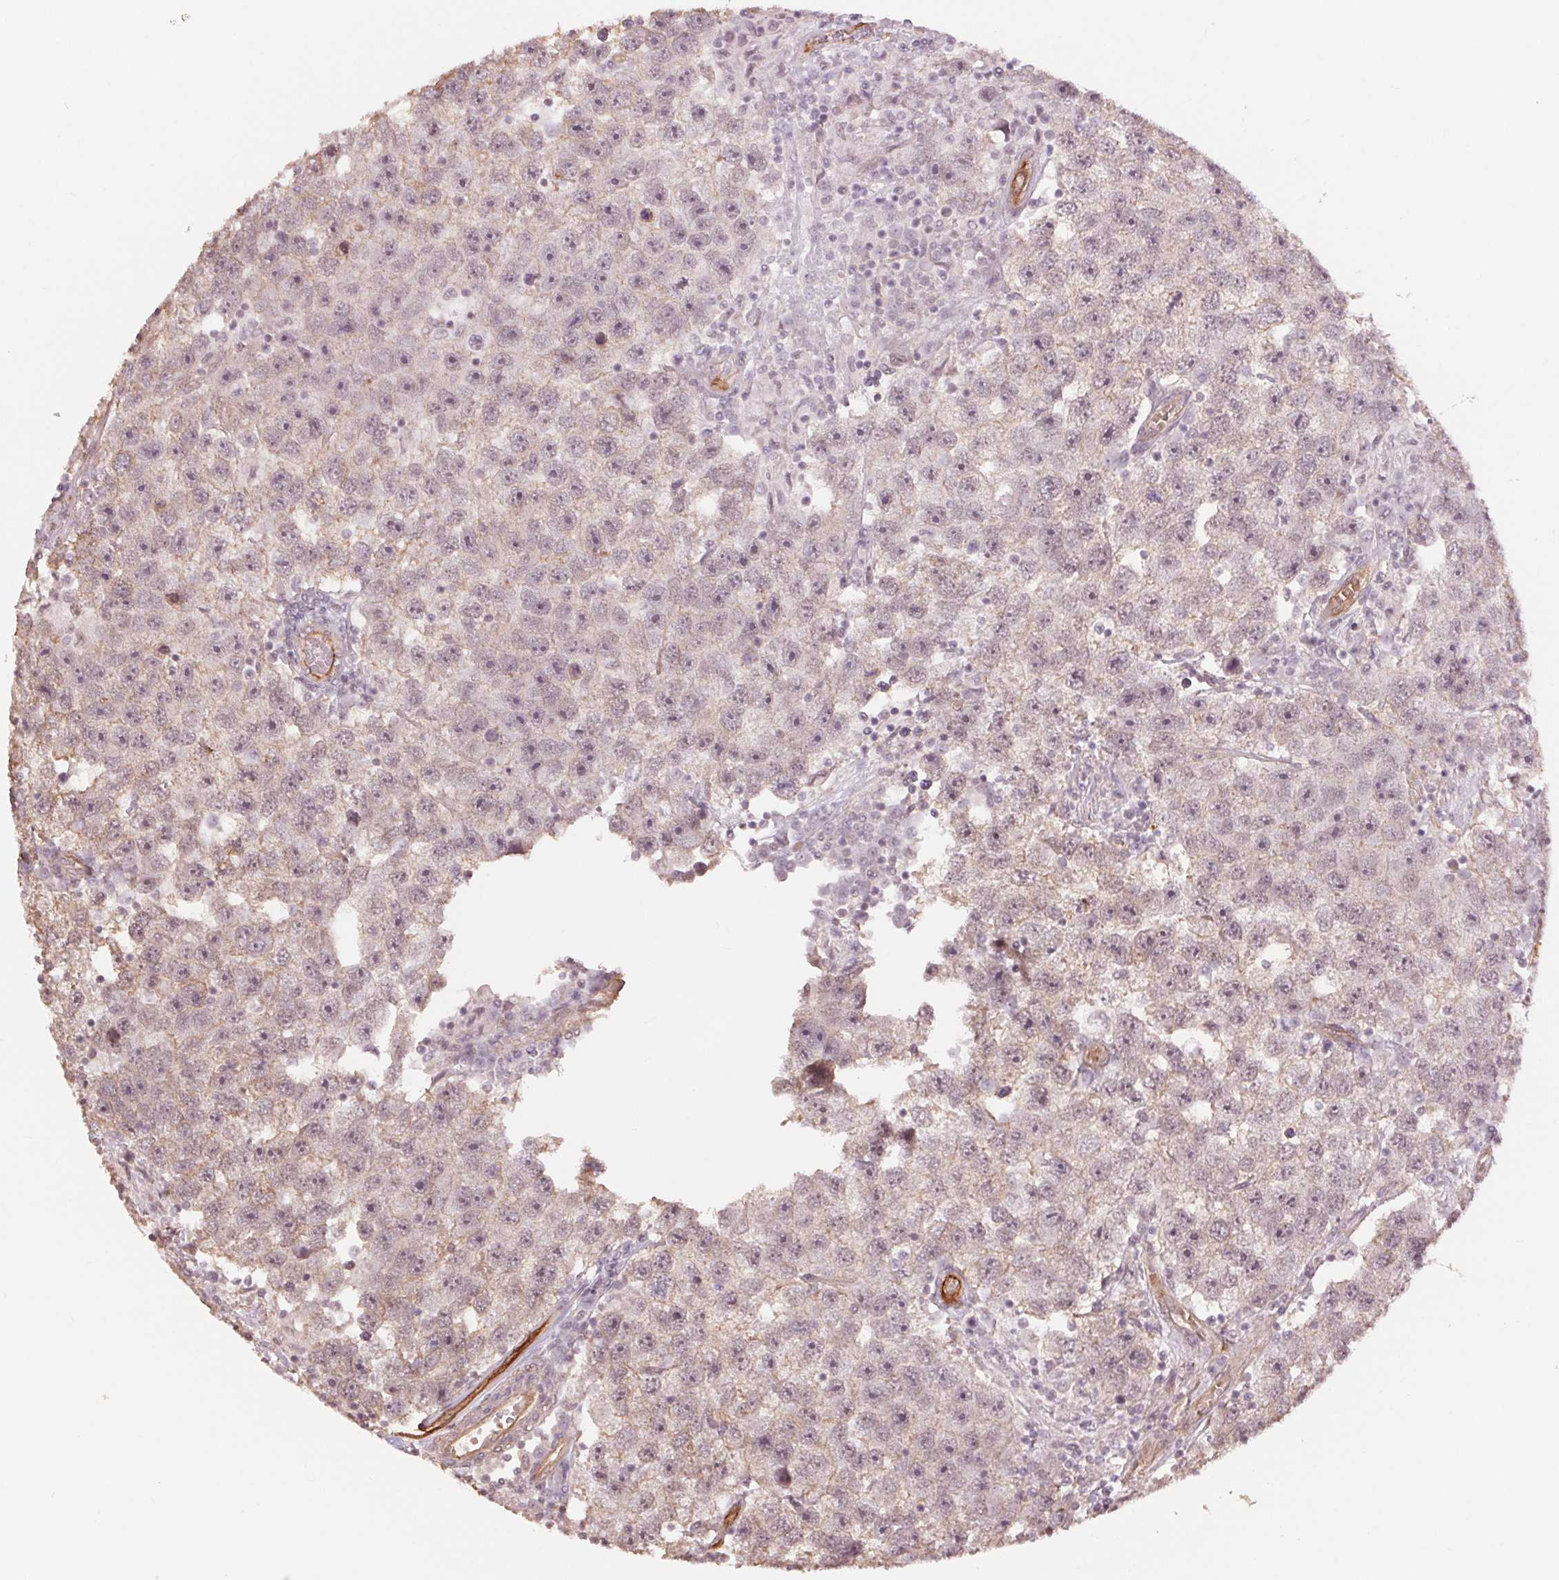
{"staining": {"intensity": "weak", "quantity": "25%-75%", "location": "cytoplasmic/membranous,nuclear"}, "tissue": "testis cancer", "cell_type": "Tumor cells", "image_type": "cancer", "snomed": [{"axis": "morphology", "description": "Seminoma, NOS"}, {"axis": "topography", "description": "Testis"}], "caption": "Tumor cells display low levels of weak cytoplasmic/membranous and nuclear positivity in about 25%-75% of cells in human testis cancer.", "gene": "PALM", "patient": {"sex": "male", "age": 26}}